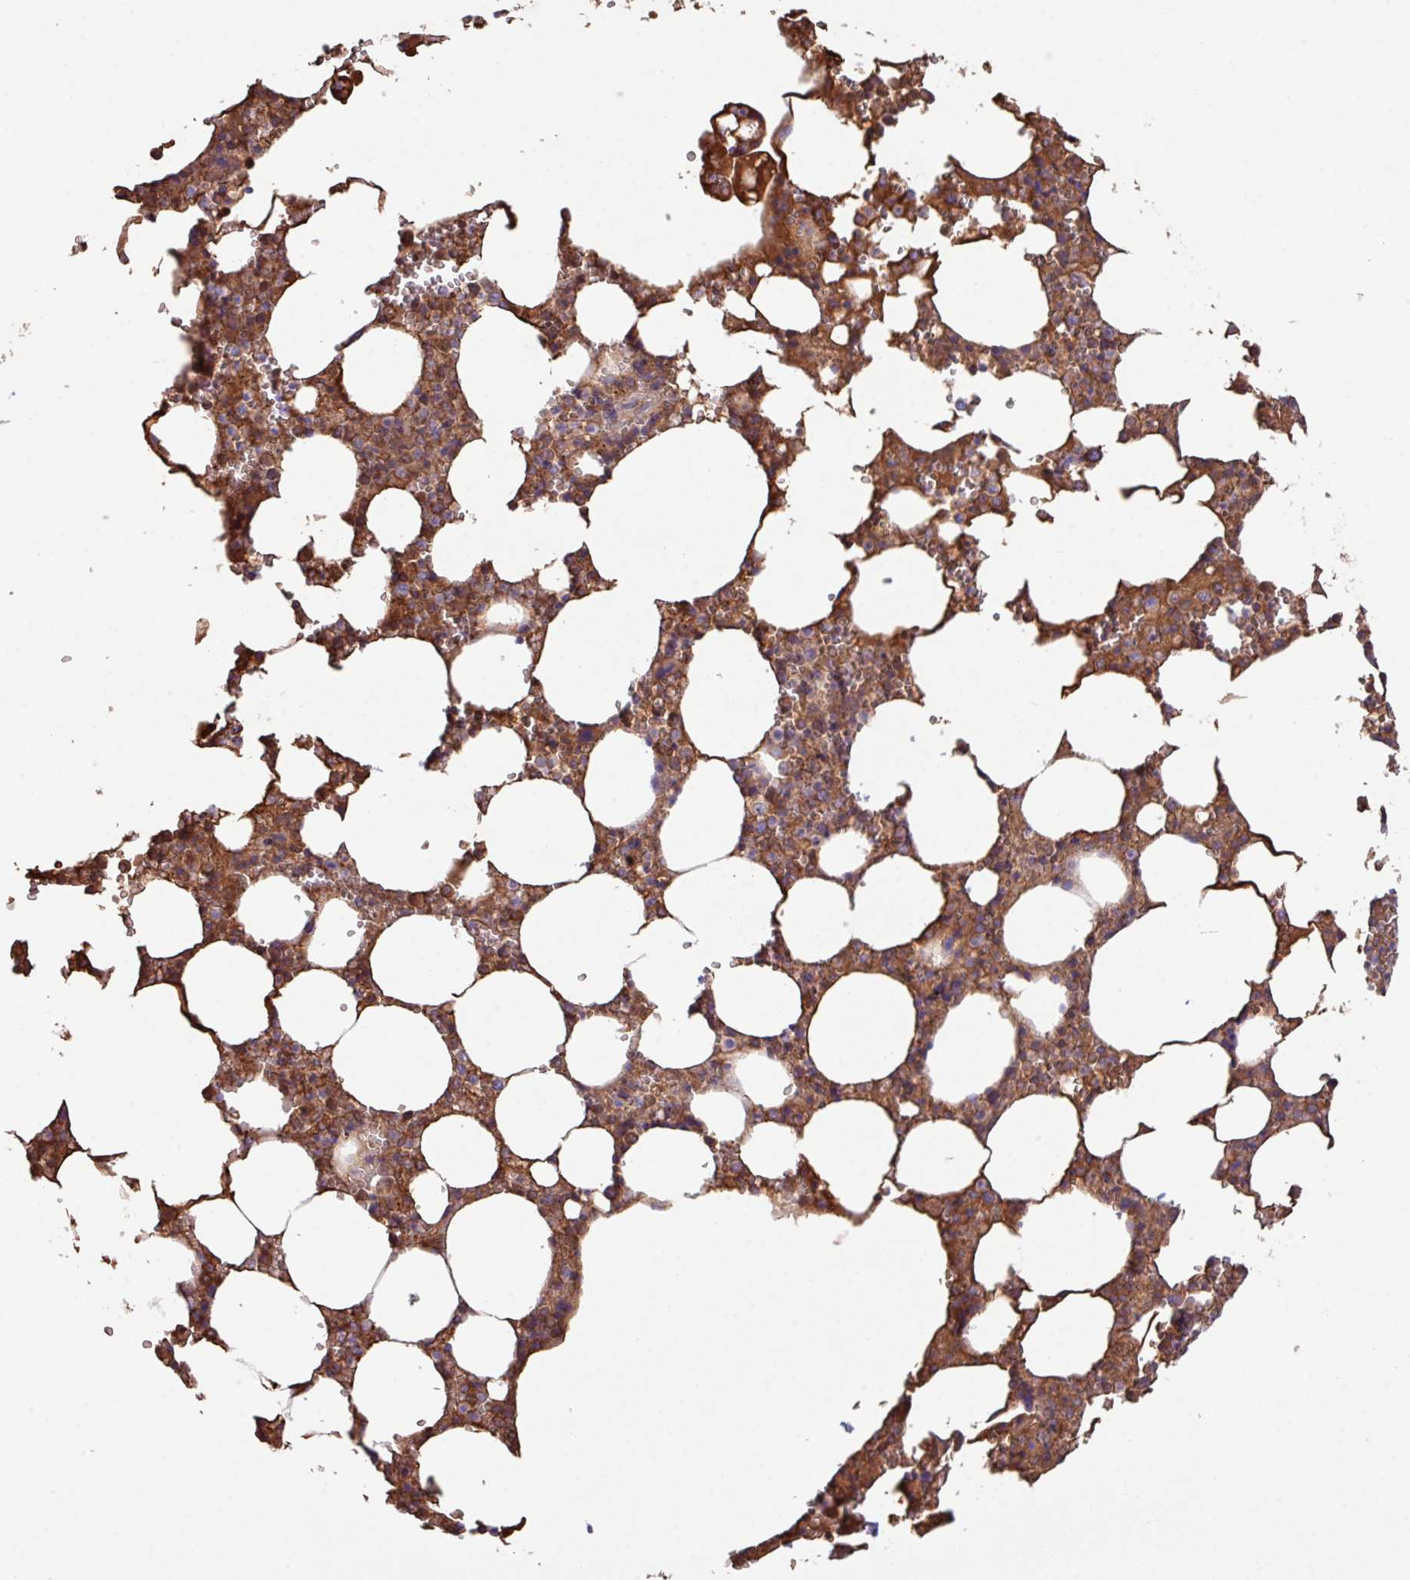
{"staining": {"intensity": "moderate", "quantity": "25%-75%", "location": "cytoplasmic/membranous"}, "tissue": "bone marrow", "cell_type": "Hematopoietic cells", "image_type": "normal", "snomed": [{"axis": "morphology", "description": "Normal tissue, NOS"}, {"axis": "topography", "description": "Bone marrow"}], "caption": "Immunohistochemistry staining of normal bone marrow, which demonstrates medium levels of moderate cytoplasmic/membranous staining in approximately 25%-75% of hematopoietic cells indicating moderate cytoplasmic/membranous protein positivity. The staining was performed using DAB (brown) for protein detection and nuclei were counterstained in hematoxylin (blue).", "gene": "DNAL1", "patient": {"sex": "male", "age": 64}}